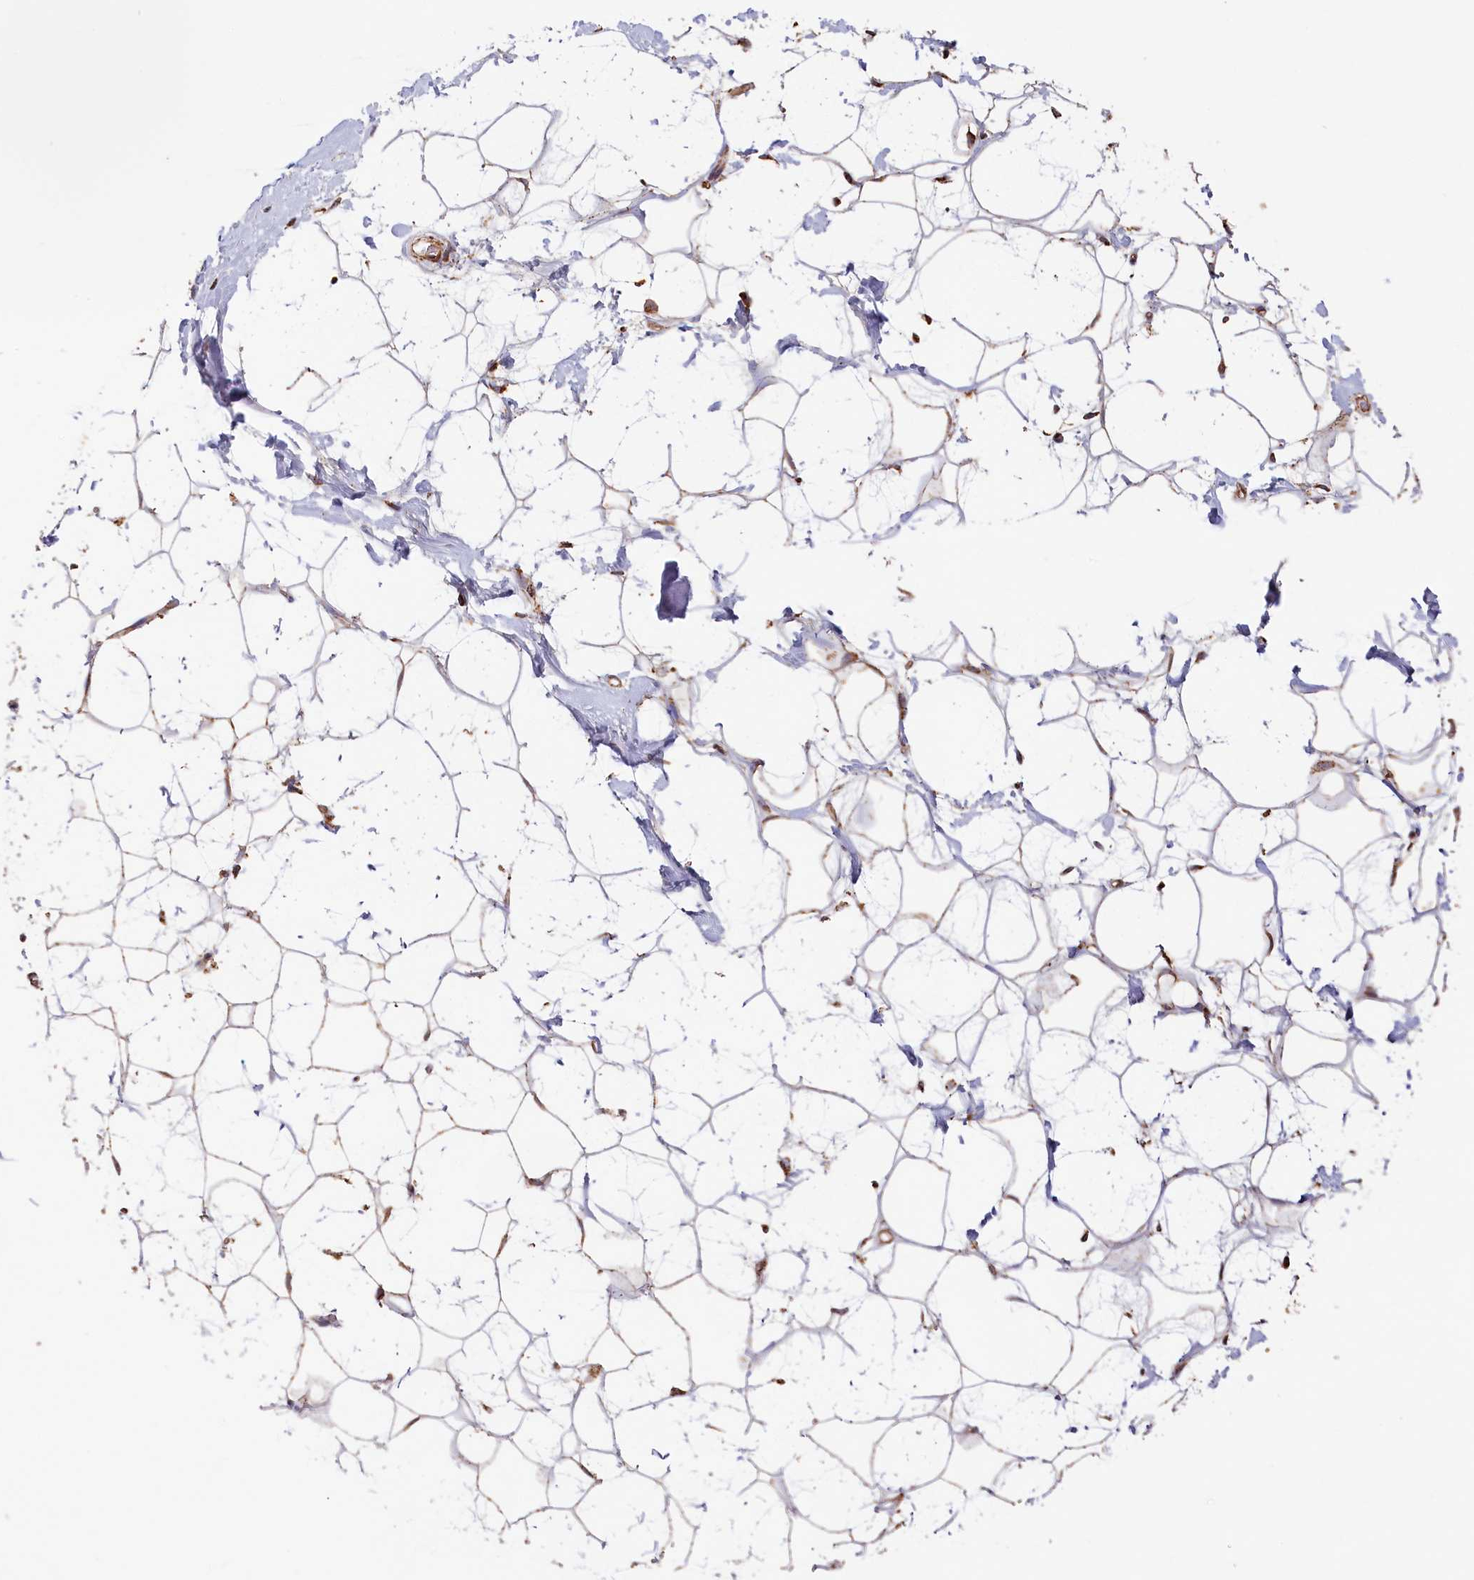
{"staining": {"intensity": "weak", "quantity": ">75%", "location": "cytoplasmic/membranous"}, "tissue": "adipose tissue", "cell_type": "Adipocytes", "image_type": "normal", "snomed": [{"axis": "morphology", "description": "Normal tissue, NOS"}, {"axis": "topography", "description": "Breast"}], "caption": "Immunohistochemistry (IHC) micrograph of unremarkable adipose tissue: adipose tissue stained using IHC displays low levels of weak protein expression localized specifically in the cytoplasmic/membranous of adipocytes, appearing as a cytoplasmic/membranous brown color.", "gene": "MACROD1", "patient": {"sex": "female", "age": 26}}